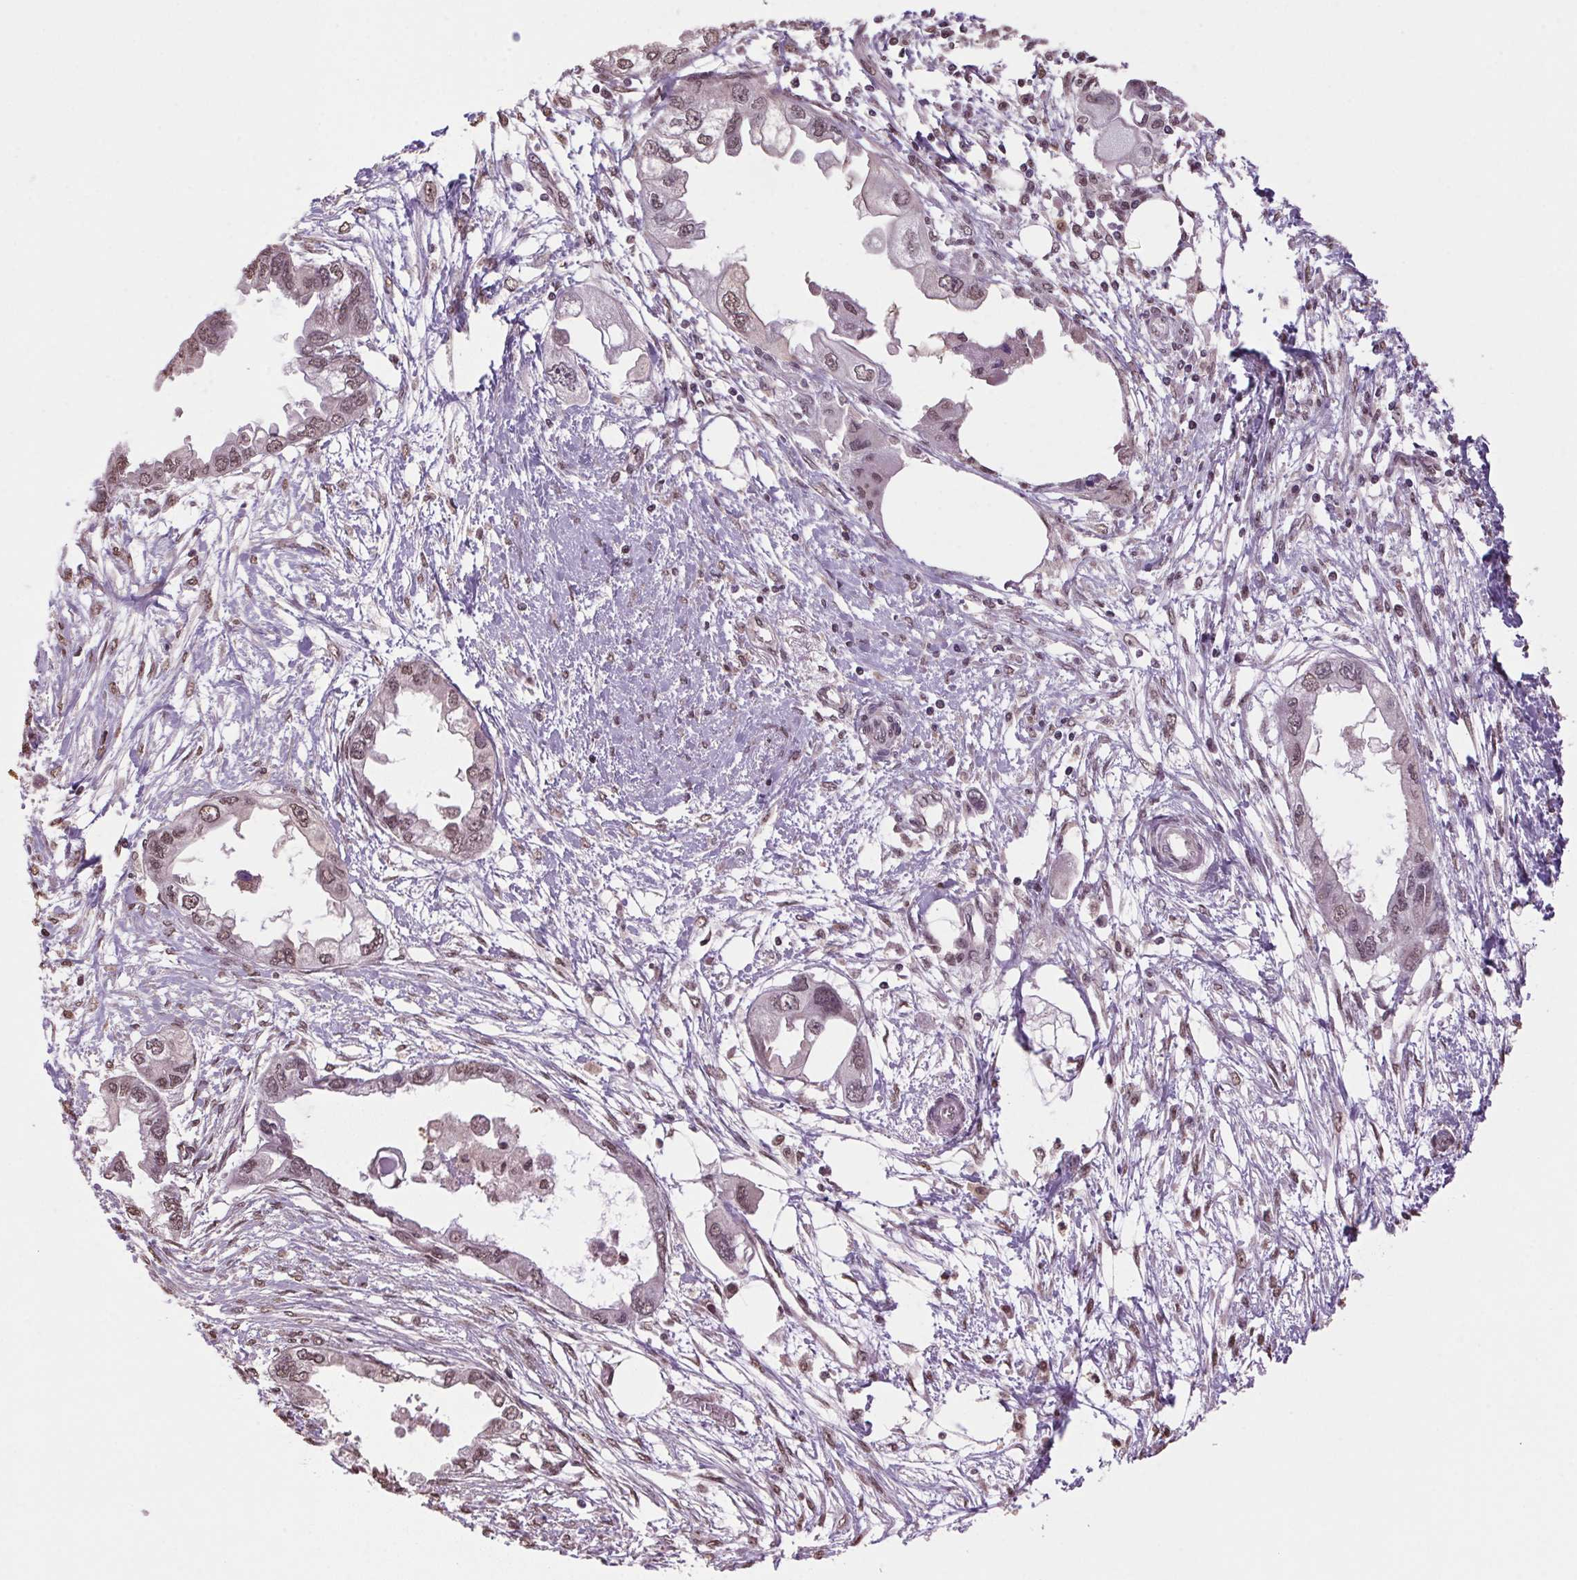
{"staining": {"intensity": "weak", "quantity": "25%-75%", "location": "nuclear"}, "tissue": "endometrial cancer", "cell_type": "Tumor cells", "image_type": "cancer", "snomed": [{"axis": "morphology", "description": "Adenocarcinoma, NOS"}, {"axis": "morphology", "description": "Adenocarcinoma, metastatic, NOS"}, {"axis": "topography", "description": "Adipose tissue"}, {"axis": "topography", "description": "Endometrium"}], "caption": "Human endometrial cancer (adenocarcinoma) stained for a protein (brown) exhibits weak nuclear positive expression in approximately 25%-75% of tumor cells.", "gene": "VWA3B", "patient": {"sex": "female", "age": 67}}